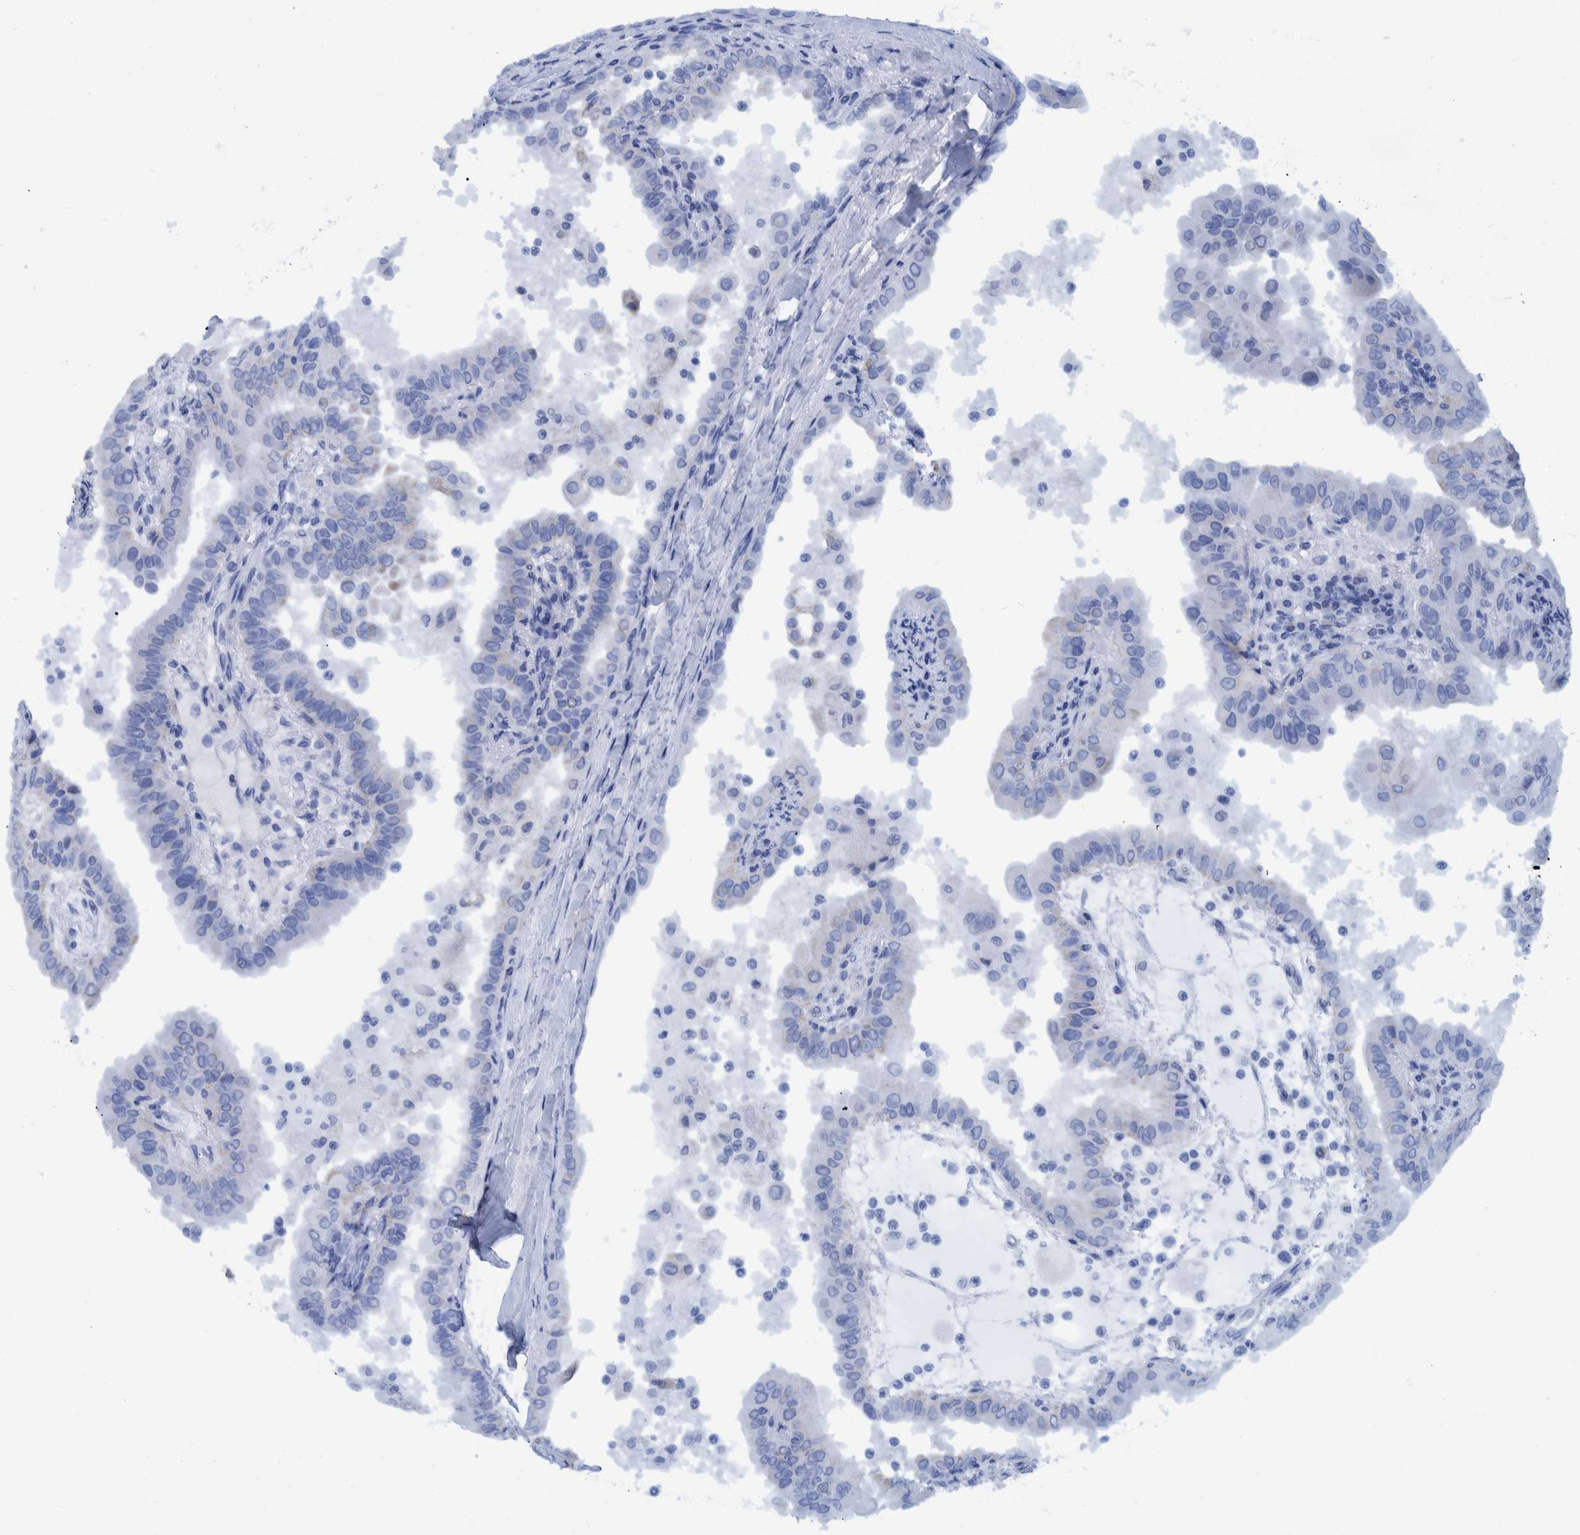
{"staining": {"intensity": "moderate", "quantity": "<25%", "location": "cytoplasmic/membranous"}, "tissue": "thyroid cancer", "cell_type": "Tumor cells", "image_type": "cancer", "snomed": [{"axis": "morphology", "description": "Papillary adenocarcinoma, NOS"}, {"axis": "topography", "description": "Thyroid gland"}], "caption": "A high-resolution histopathology image shows IHC staining of papillary adenocarcinoma (thyroid), which shows moderate cytoplasmic/membranous expression in about <25% of tumor cells.", "gene": "BZW2", "patient": {"sex": "male", "age": 33}}